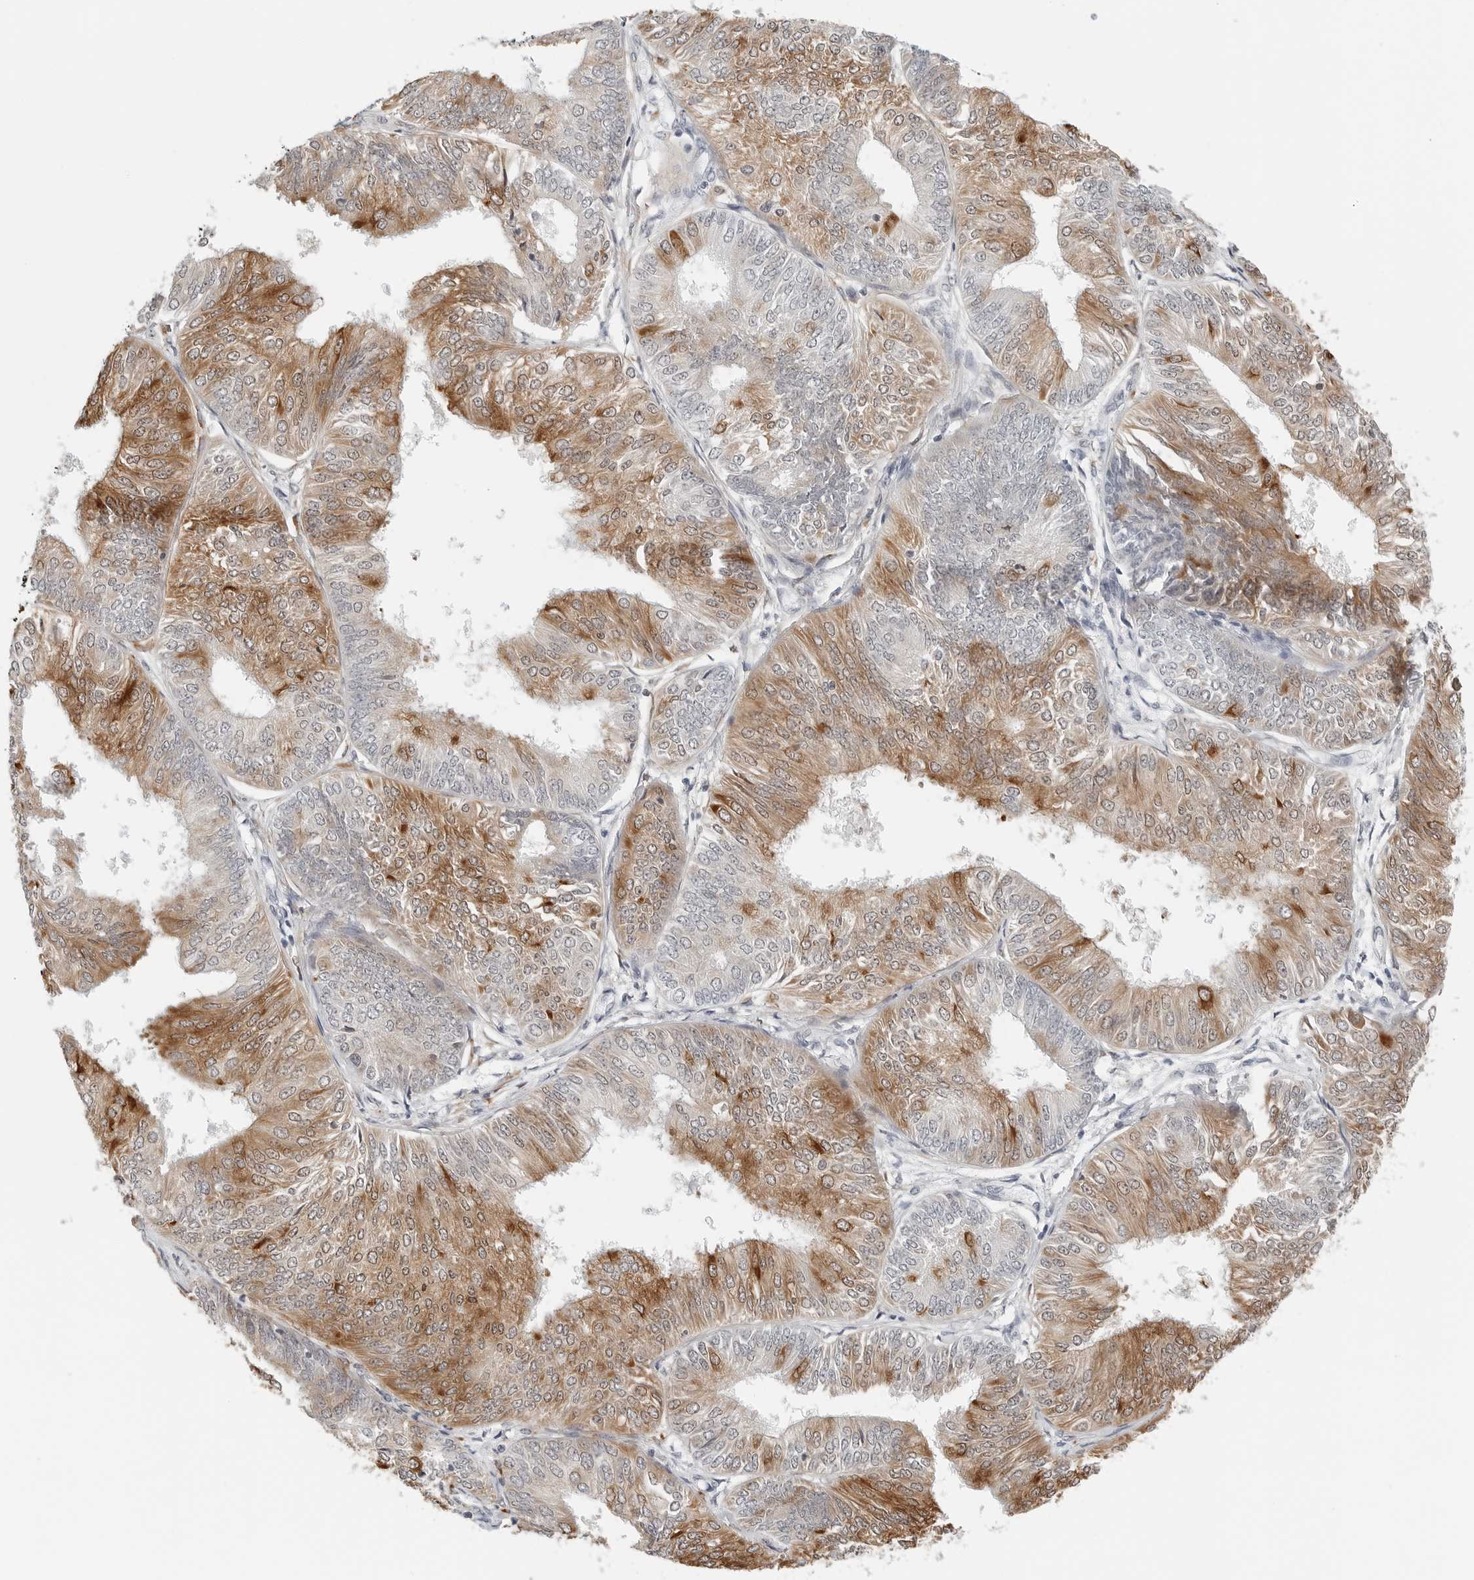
{"staining": {"intensity": "strong", "quantity": "25%-75%", "location": "cytoplasmic/membranous"}, "tissue": "endometrial cancer", "cell_type": "Tumor cells", "image_type": "cancer", "snomed": [{"axis": "morphology", "description": "Adenocarcinoma, NOS"}, {"axis": "topography", "description": "Endometrium"}], "caption": "Immunohistochemical staining of human endometrial cancer demonstrates high levels of strong cytoplasmic/membranous protein expression in about 25%-75% of tumor cells.", "gene": "P4HA2", "patient": {"sex": "female", "age": 58}}